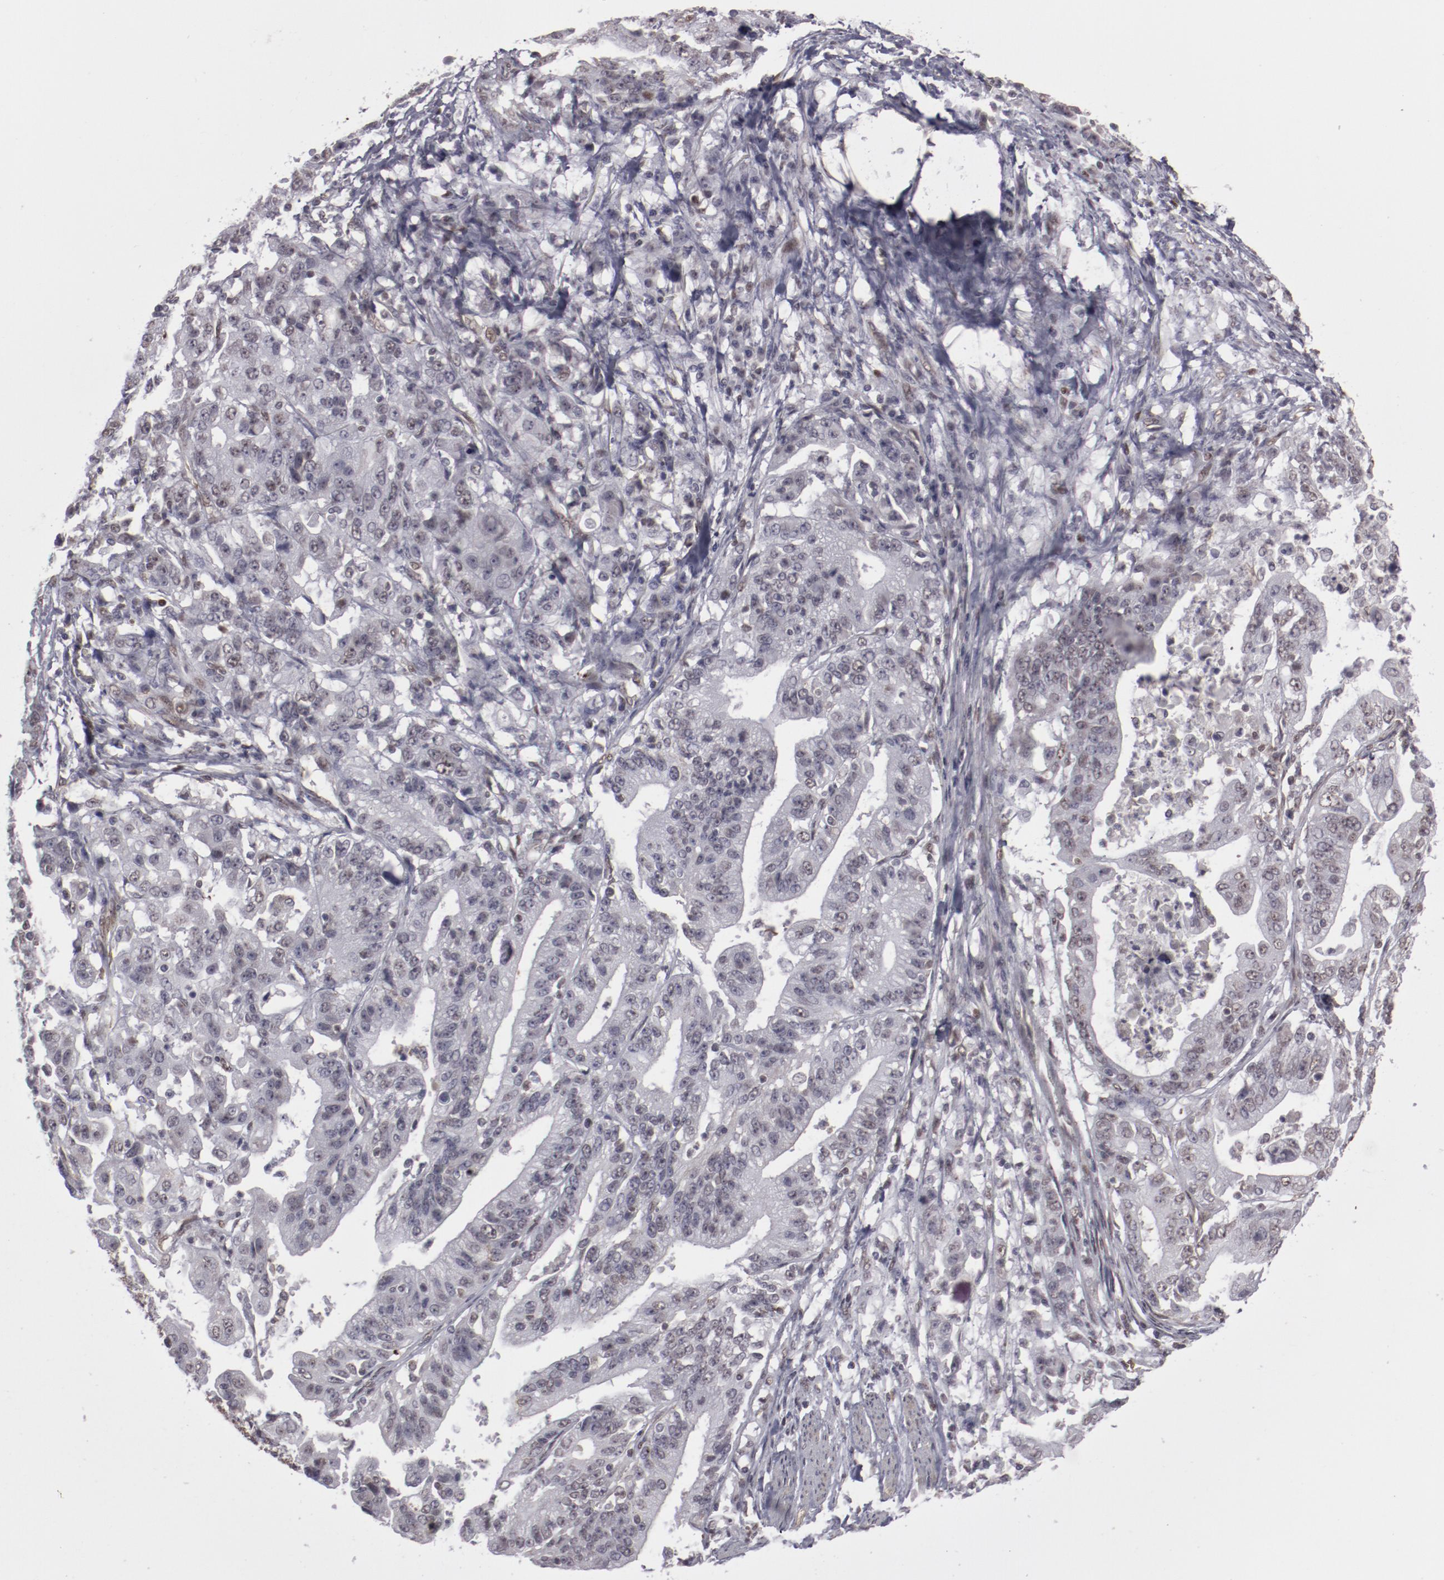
{"staining": {"intensity": "negative", "quantity": "none", "location": "none"}, "tissue": "stomach cancer", "cell_type": "Tumor cells", "image_type": "cancer", "snomed": [{"axis": "morphology", "description": "Adenocarcinoma, NOS"}, {"axis": "topography", "description": "Stomach, upper"}], "caption": "Photomicrograph shows no significant protein staining in tumor cells of stomach adenocarcinoma.", "gene": "LEF1", "patient": {"sex": "female", "age": 50}}